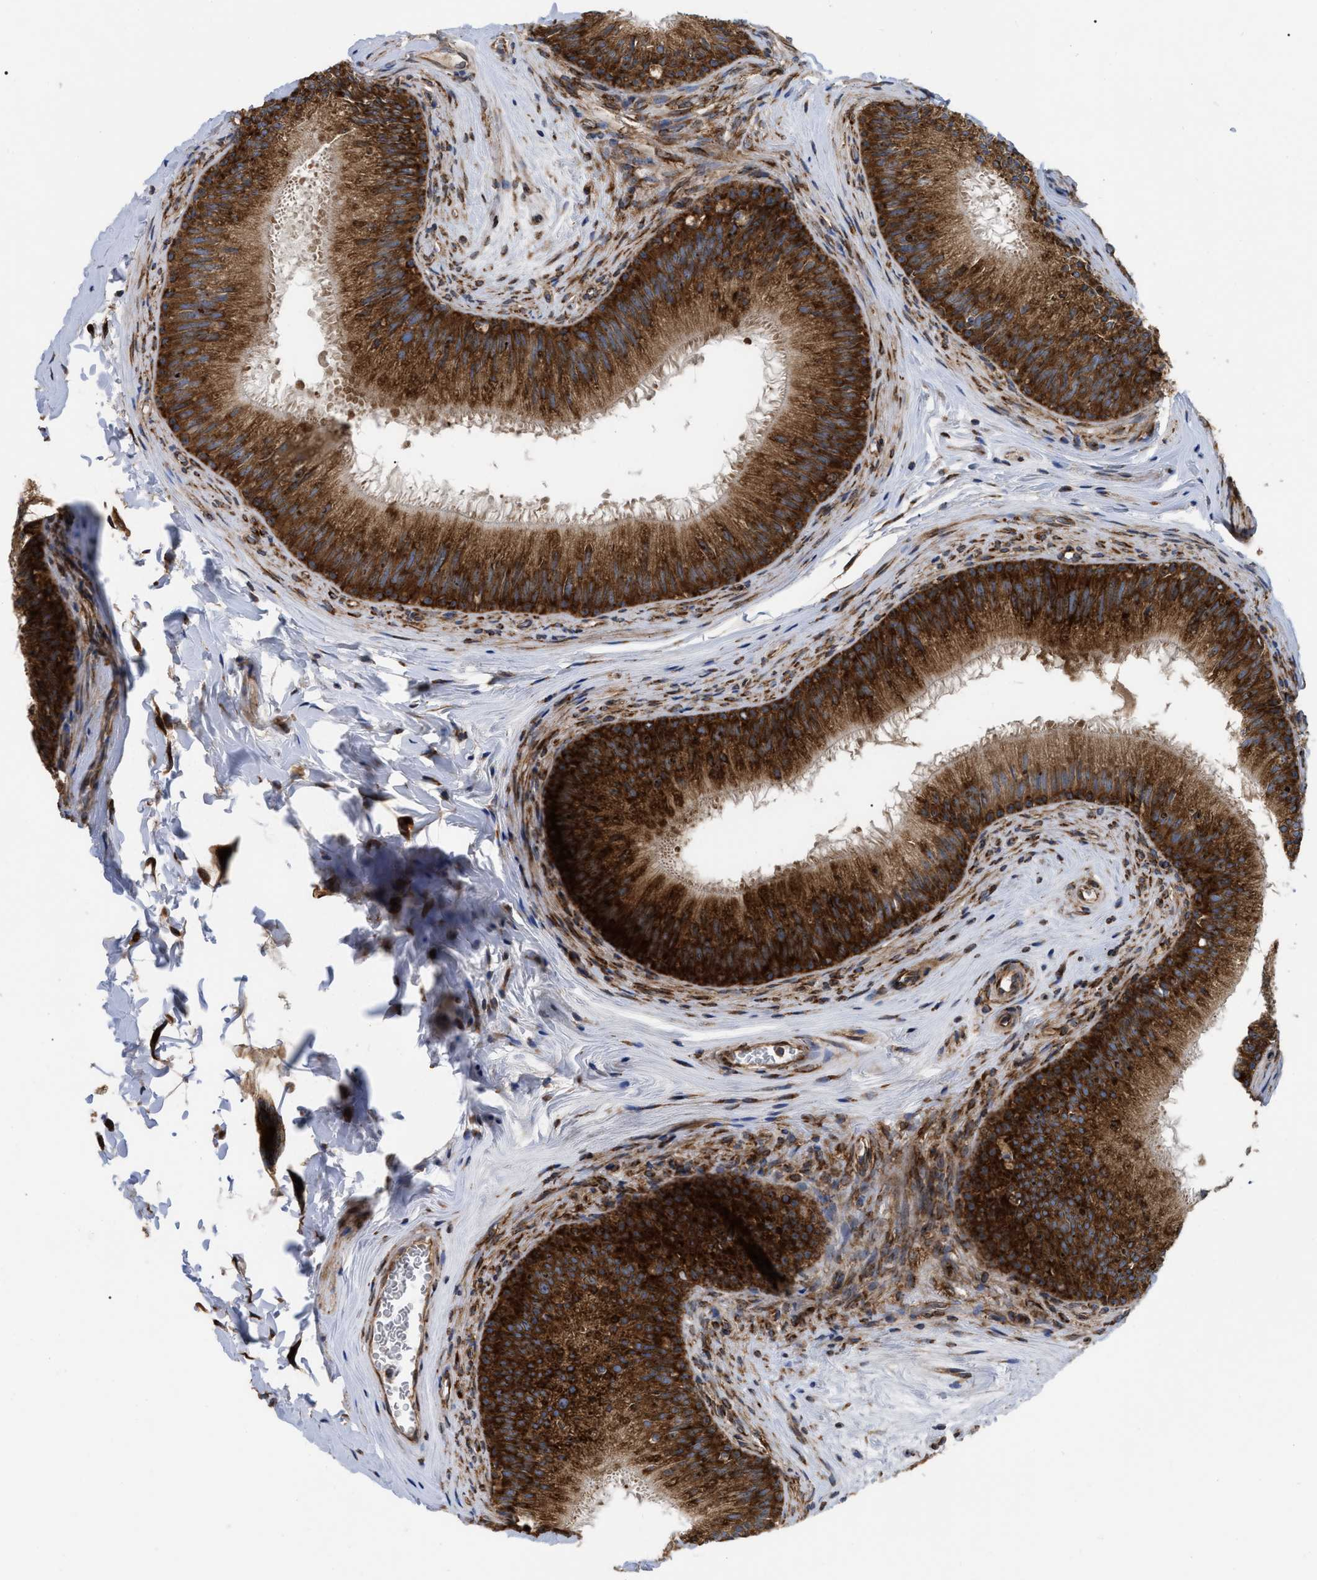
{"staining": {"intensity": "strong", "quantity": ">75%", "location": "cytoplasmic/membranous"}, "tissue": "epididymis", "cell_type": "Glandular cells", "image_type": "normal", "snomed": [{"axis": "morphology", "description": "Normal tissue, NOS"}, {"axis": "topography", "description": "Testis"}, {"axis": "topography", "description": "Epididymis"}], "caption": "Epididymis stained with IHC reveals strong cytoplasmic/membranous staining in about >75% of glandular cells.", "gene": "FAM120A", "patient": {"sex": "male", "age": 36}}